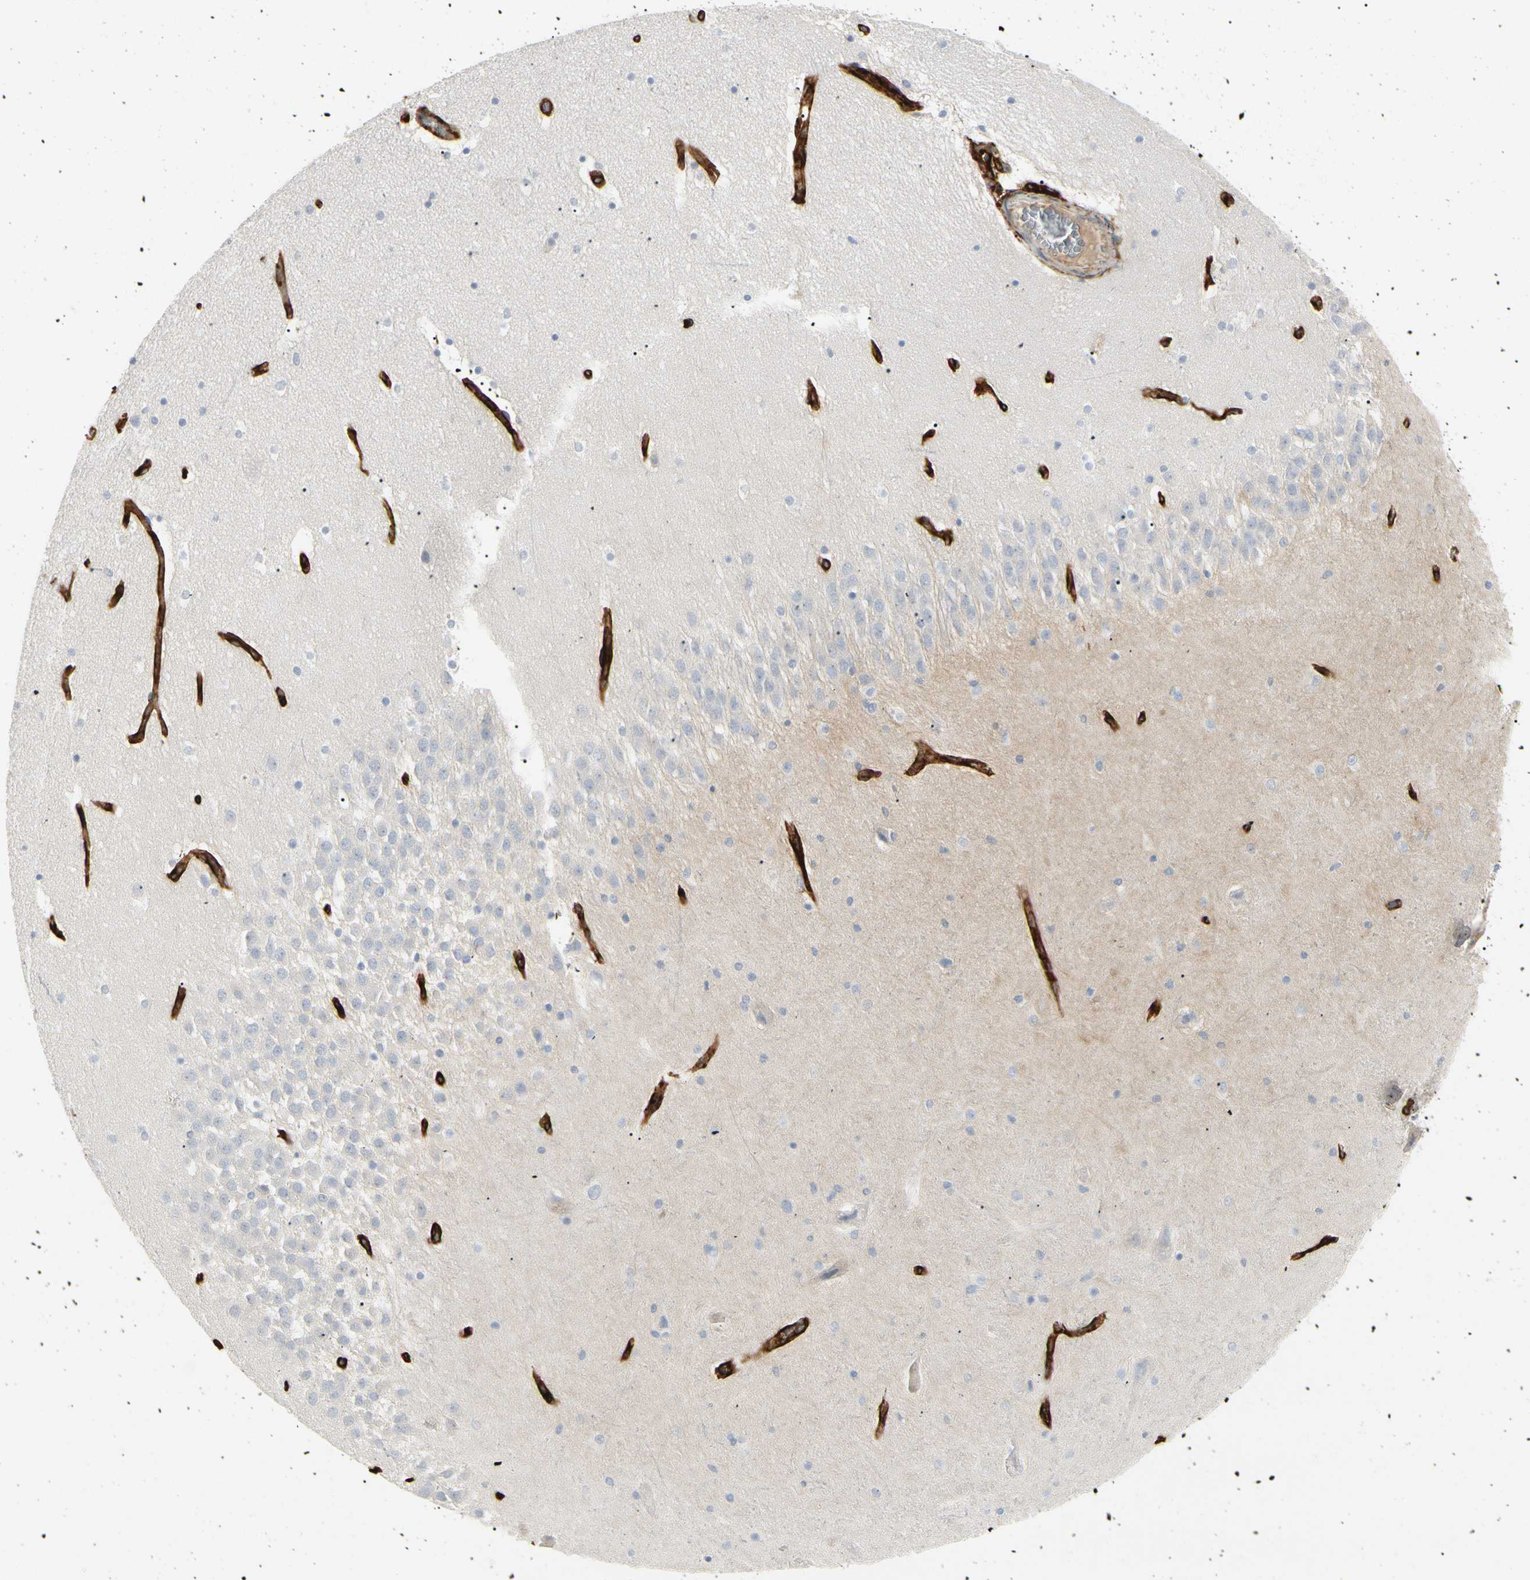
{"staining": {"intensity": "negative", "quantity": "none", "location": "none"}, "tissue": "hippocampus", "cell_type": "Glial cells", "image_type": "normal", "snomed": [{"axis": "morphology", "description": "Normal tissue, NOS"}, {"axis": "topography", "description": "Hippocampus"}], "caption": "A high-resolution histopathology image shows immunohistochemistry (IHC) staining of unremarkable hippocampus, which reveals no significant staining in glial cells. (DAB immunohistochemistry (IHC) visualized using brightfield microscopy, high magnification).", "gene": "GGT5", "patient": {"sex": "male", "age": 45}}